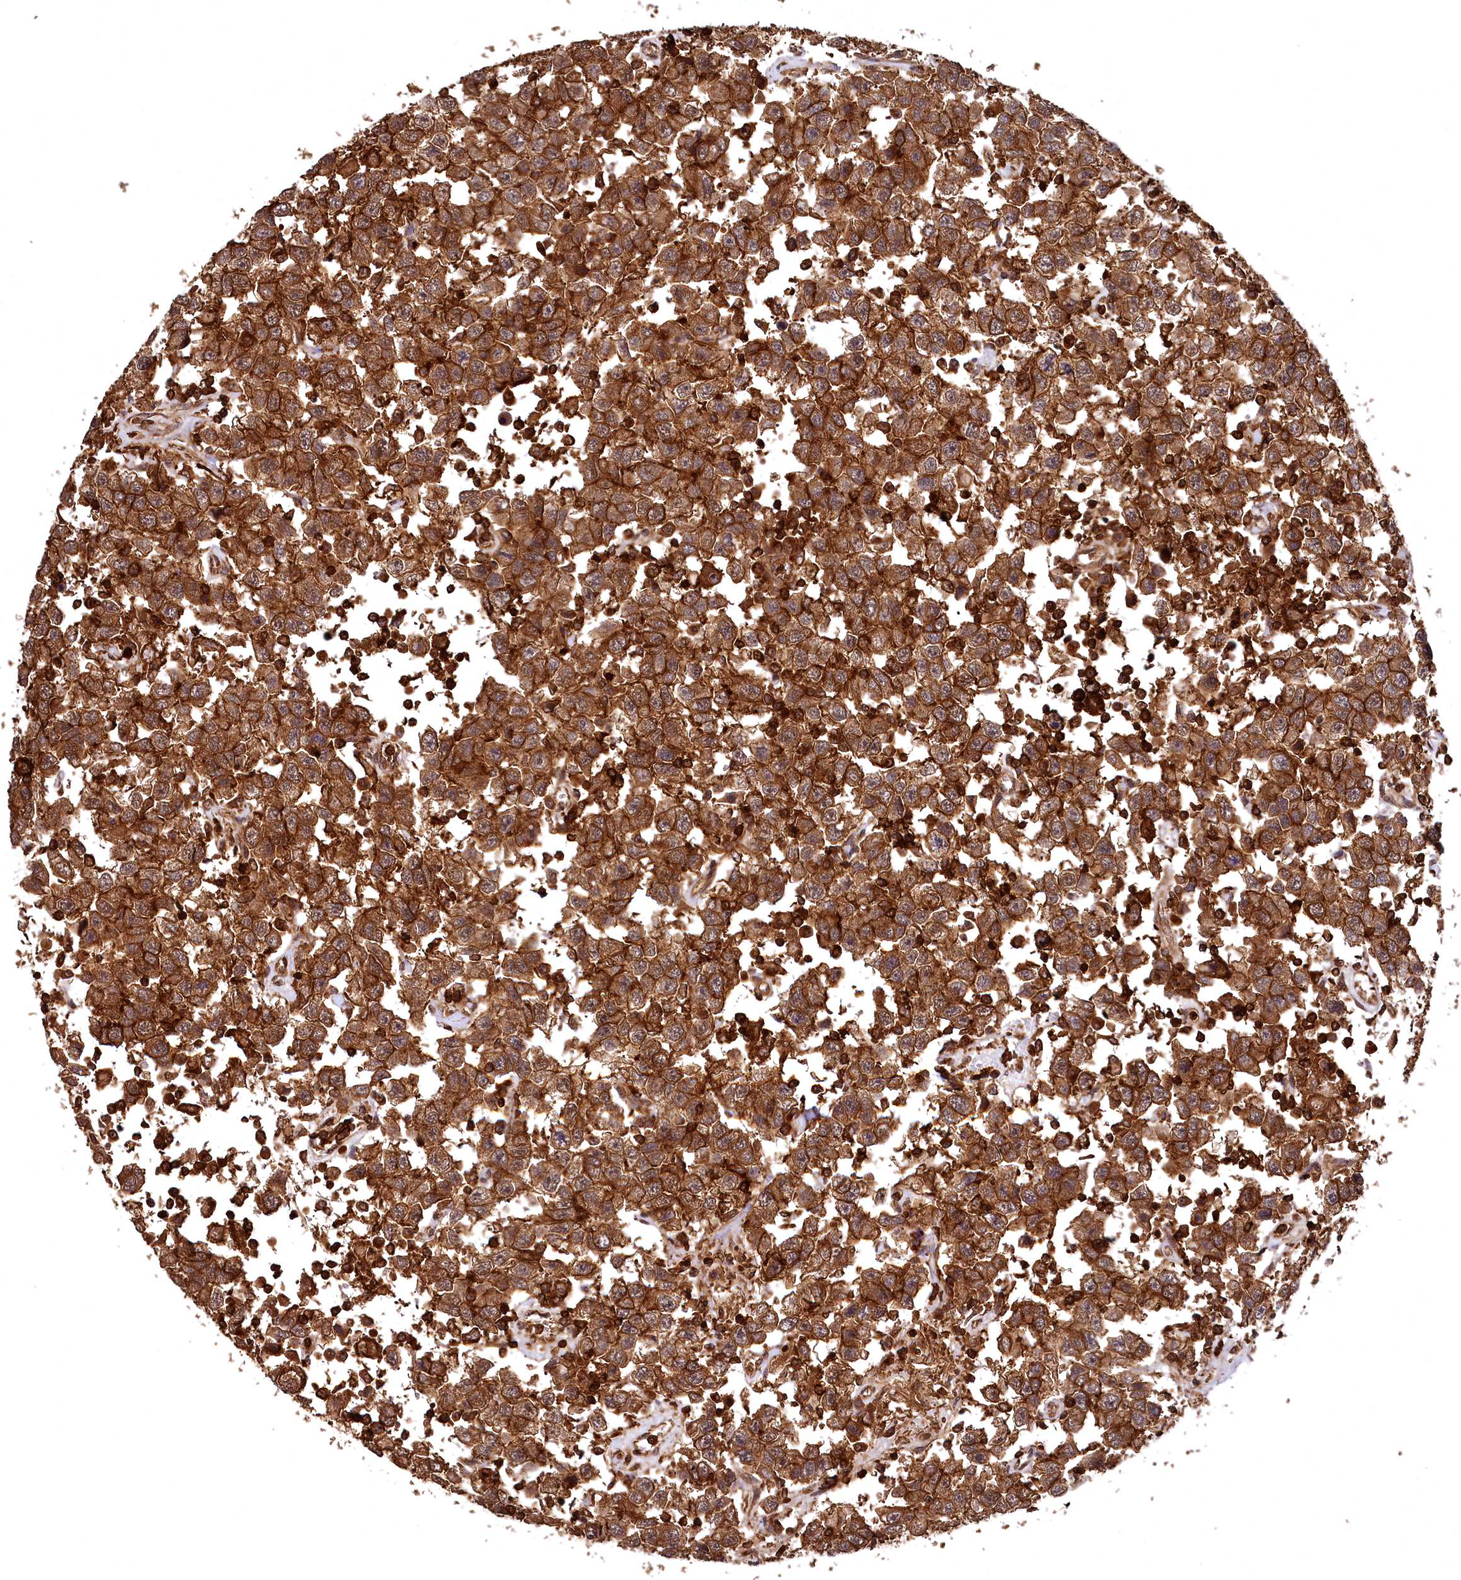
{"staining": {"intensity": "strong", "quantity": ">75%", "location": "cytoplasmic/membranous"}, "tissue": "testis cancer", "cell_type": "Tumor cells", "image_type": "cancer", "snomed": [{"axis": "morphology", "description": "Seminoma, NOS"}, {"axis": "topography", "description": "Testis"}], "caption": "Immunohistochemistry (DAB) staining of testis cancer (seminoma) shows strong cytoplasmic/membranous protein staining in about >75% of tumor cells. (DAB (3,3'-diaminobenzidine) = brown stain, brightfield microscopy at high magnification).", "gene": "STUB1", "patient": {"sex": "male", "age": 41}}